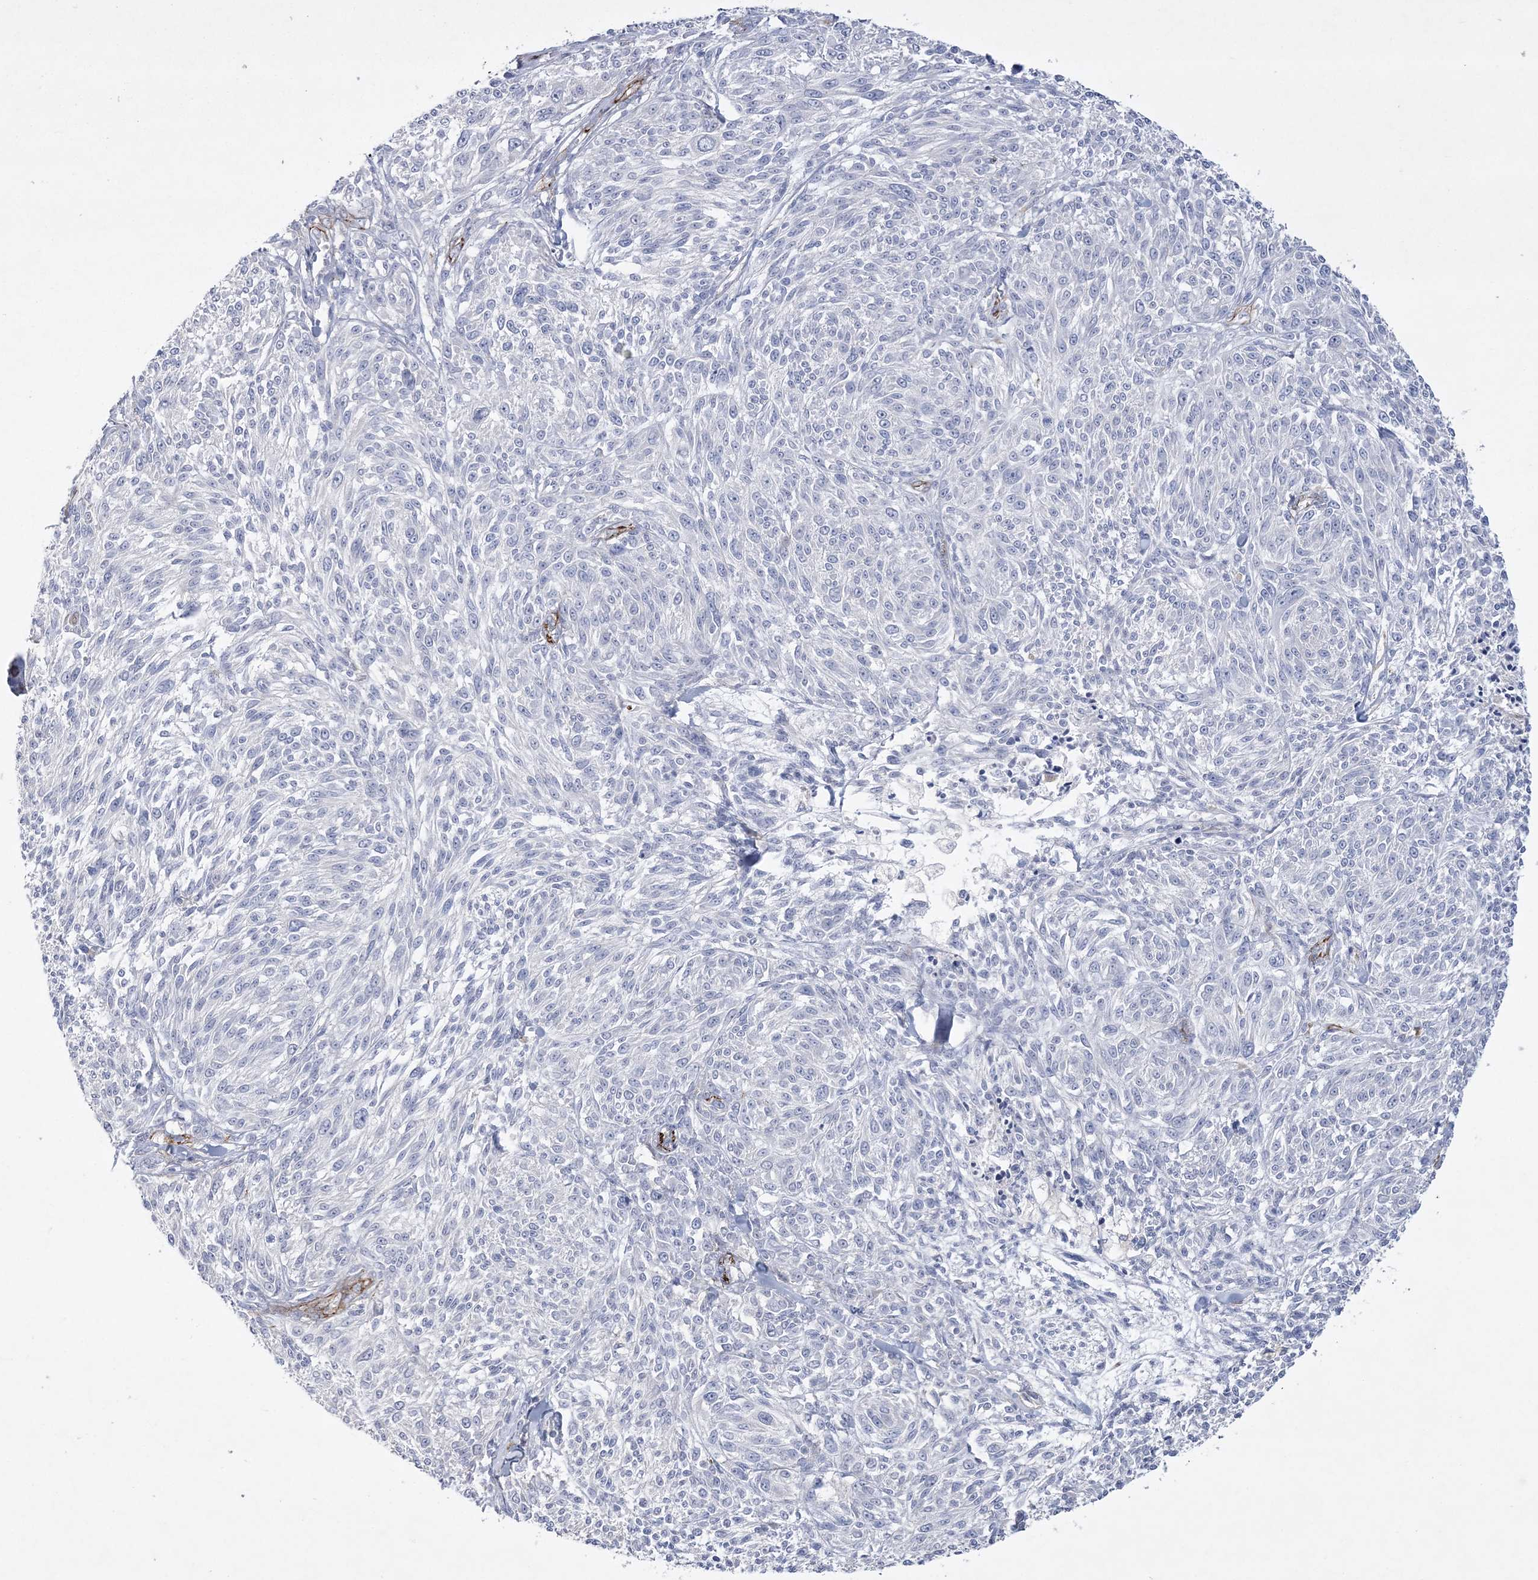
{"staining": {"intensity": "negative", "quantity": "none", "location": "none"}, "tissue": "melanoma", "cell_type": "Tumor cells", "image_type": "cancer", "snomed": [{"axis": "morphology", "description": "Malignant melanoma, NOS"}, {"axis": "topography", "description": "Skin of trunk"}], "caption": "There is no significant expression in tumor cells of malignant melanoma.", "gene": "ARSJ", "patient": {"sex": "male", "age": 71}}